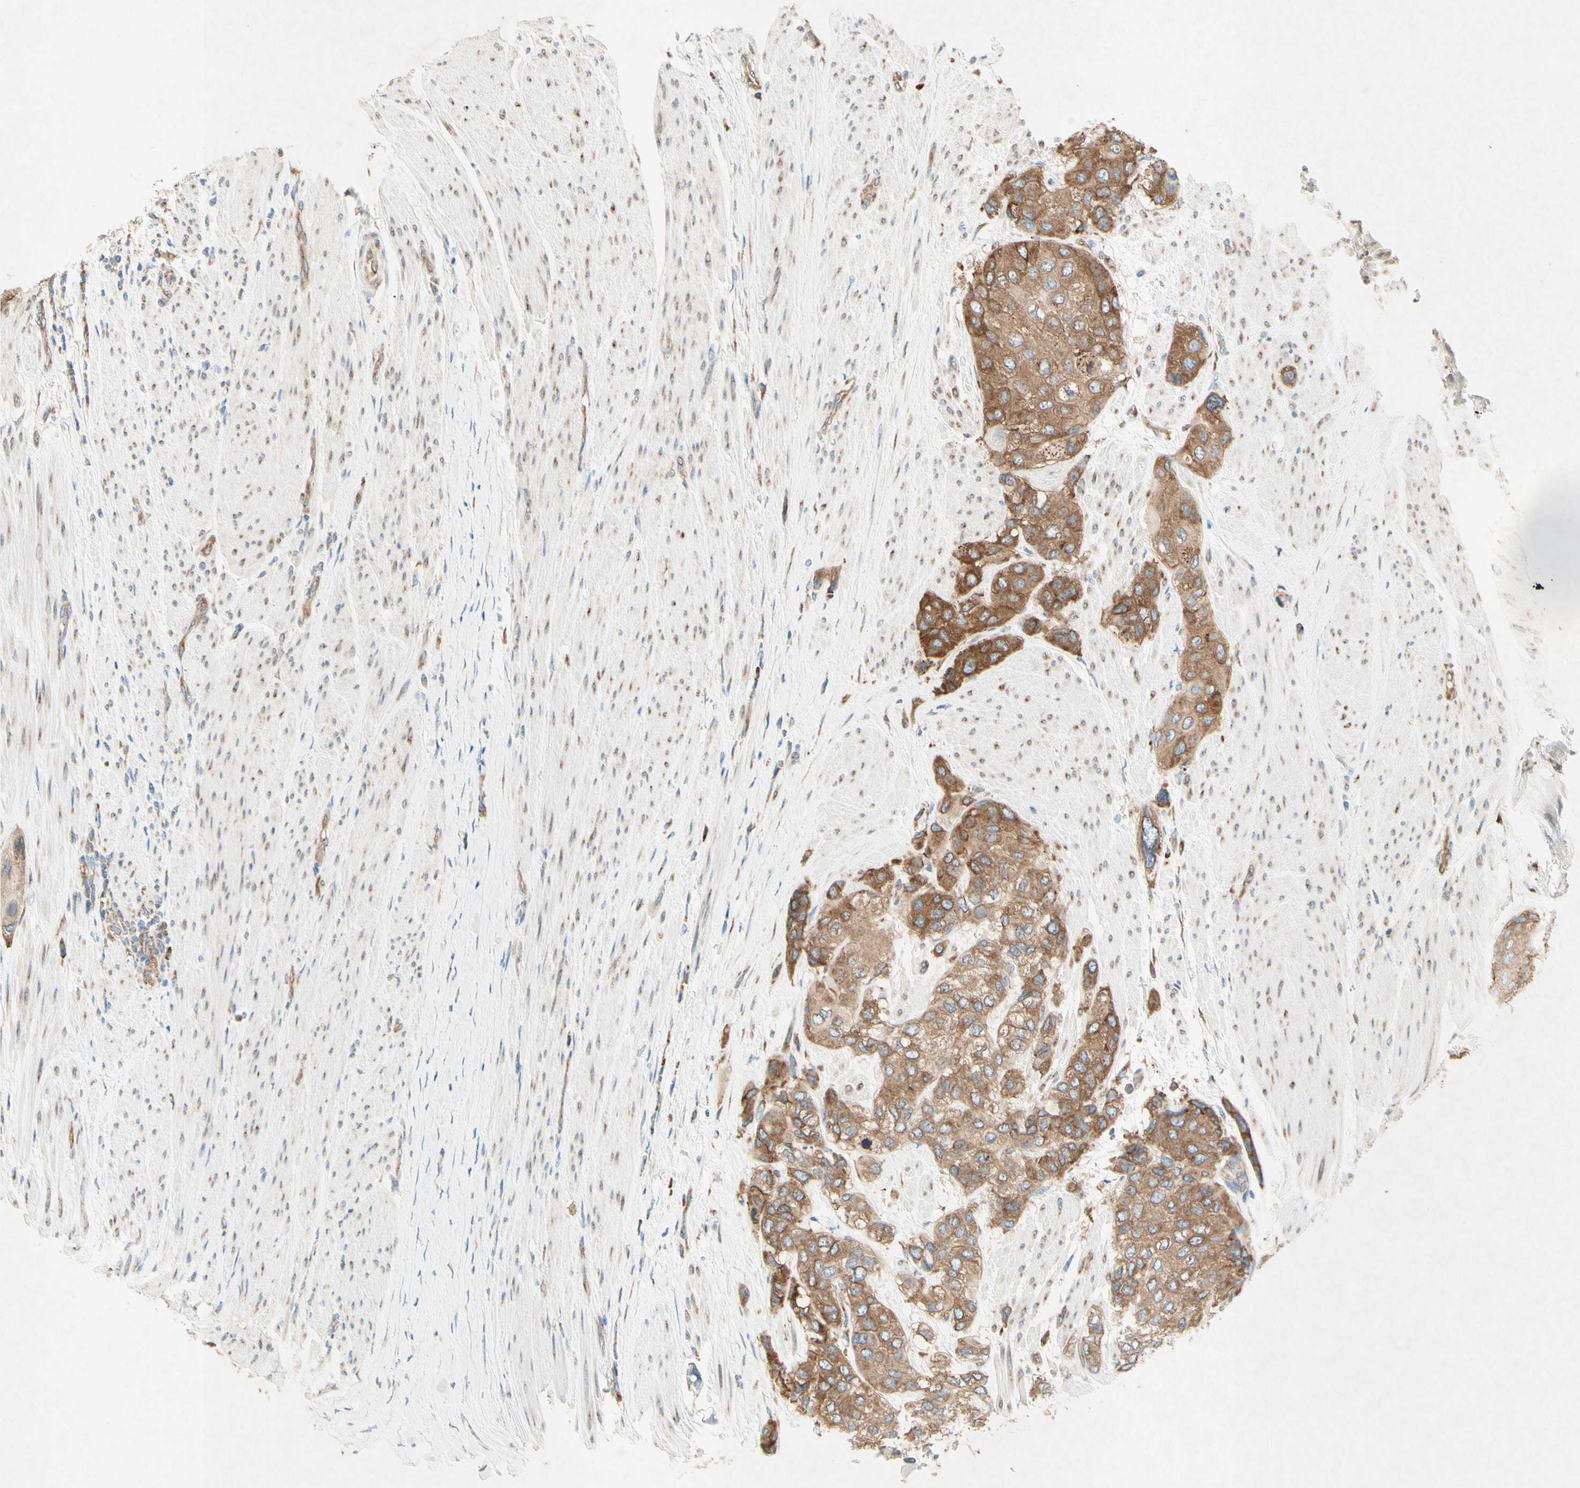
{"staining": {"intensity": "moderate", "quantity": ">75%", "location": "cytoplasmic/membranous"}, "tissue": "urothelial cancer", "cell_type": "Tumor cells", "image_type": "cancer", "snomed": [{"axis": "morphology", "description": "Urothelial carcinoma, High grade"}, {"axis": "topography", "description": "Urinary bladder"}], "caption": "Immunohistochemical staining of human urothelial cancer demonstrates medium levels of moderate cytoplasmic/membranous protein positivity in approximately >75% of tumor cells.", "gene": "PABPC1", "patient": {"sex": "female", "age": 56}}